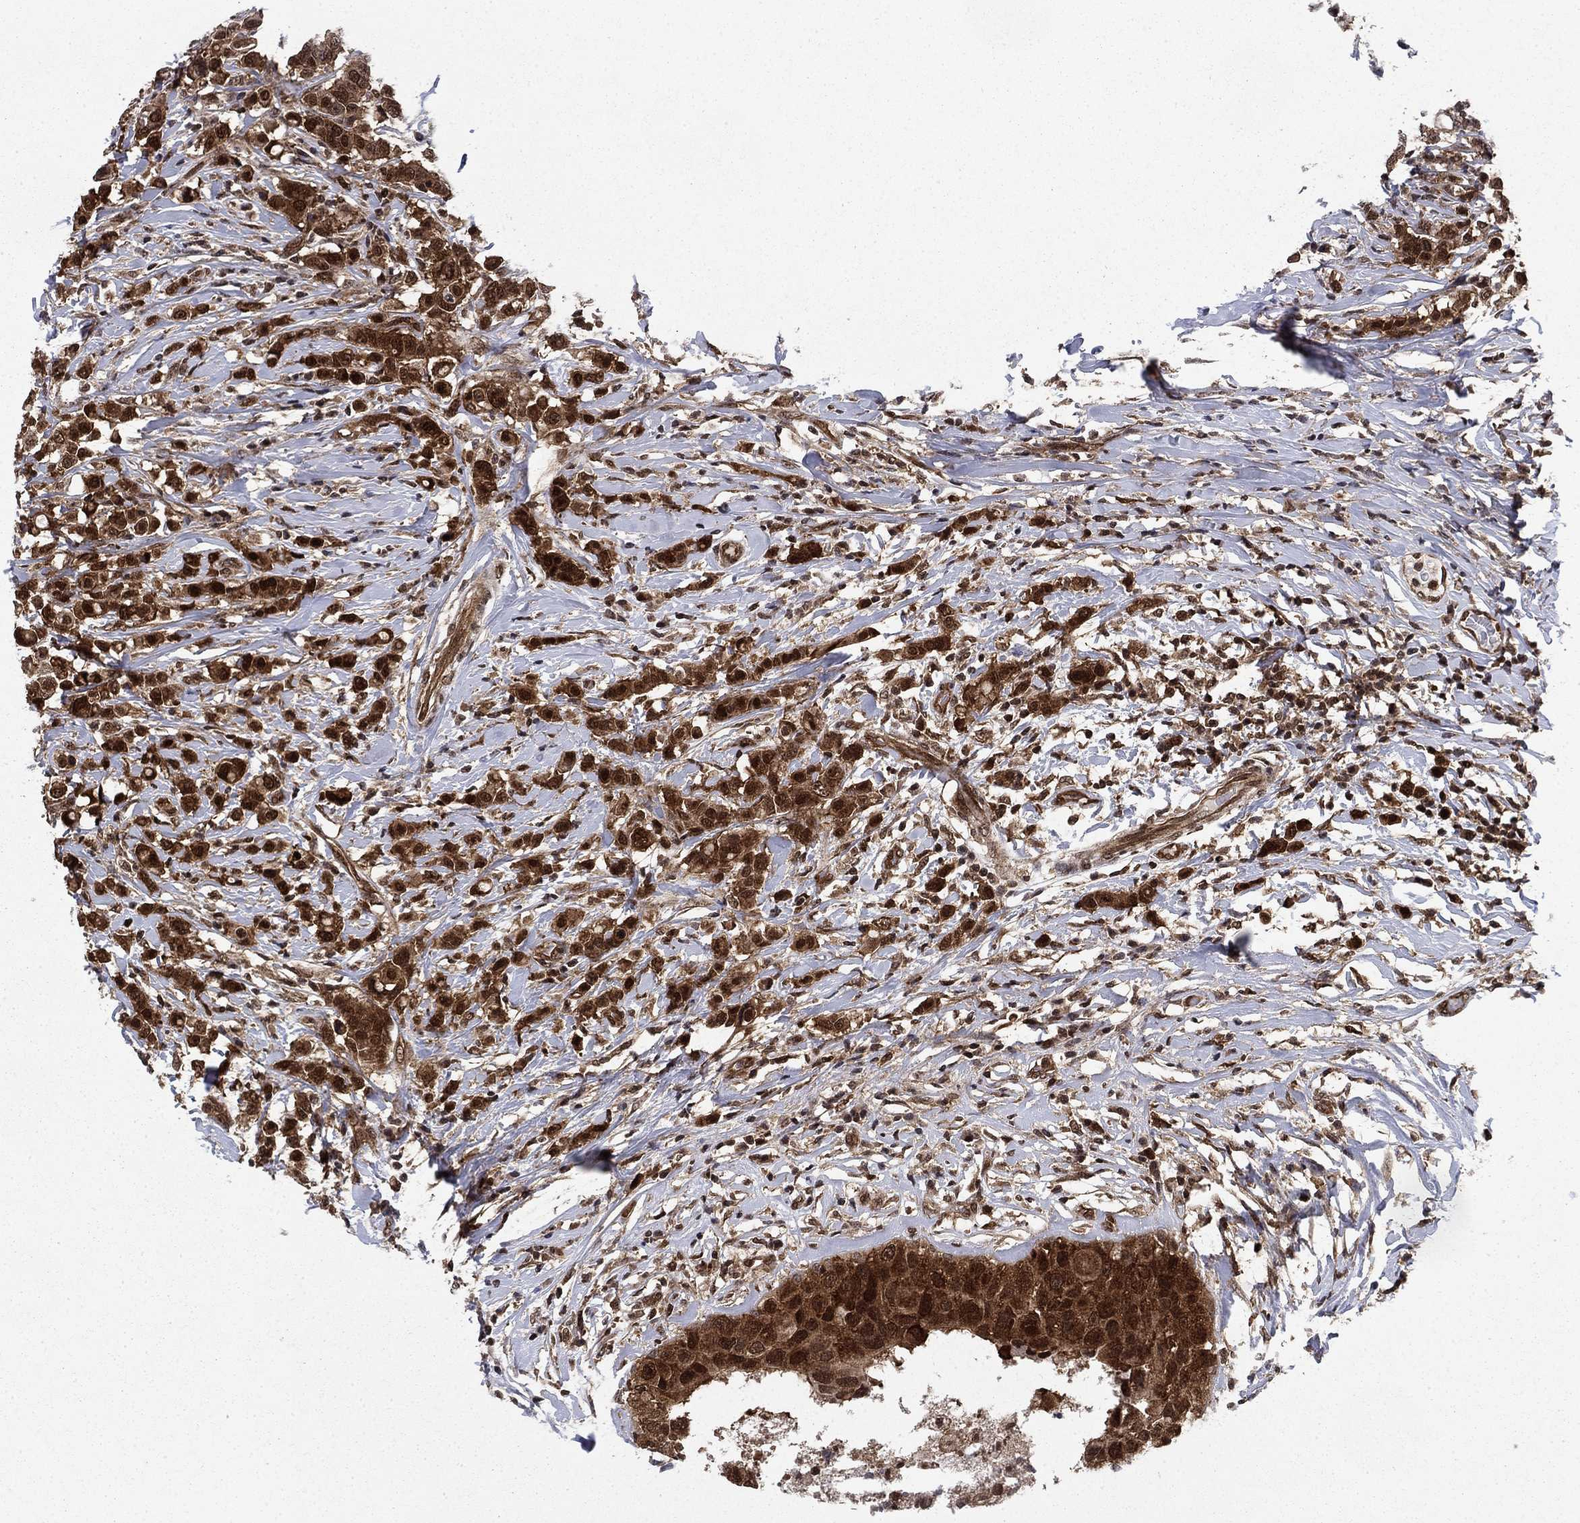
{"staining": {"intensity": "strong", "quantity": ">75%", "location": "cytoplasmic/membranous,nuclear"}, "tissue": "breast cancer", "cell_type": "Tumor cells", "image_type": "cancer", "snomed": [{"axis": "morphology", "description": "Duct carcinoma"}, {"axis": "topography", "description": "Breast"}], "caption": "High-magnification brightfield microscopy of breast invasive ductal carcinoma stained with DAB (brown) and counterstained with hematoxylin (blue). tumor cells exhibit strong cytoplasmic/membranous and nuclear staining is seen in about>75% of cells.", "gene": "DNAJA1", "patient": {"sex": "female", "age": 27}}